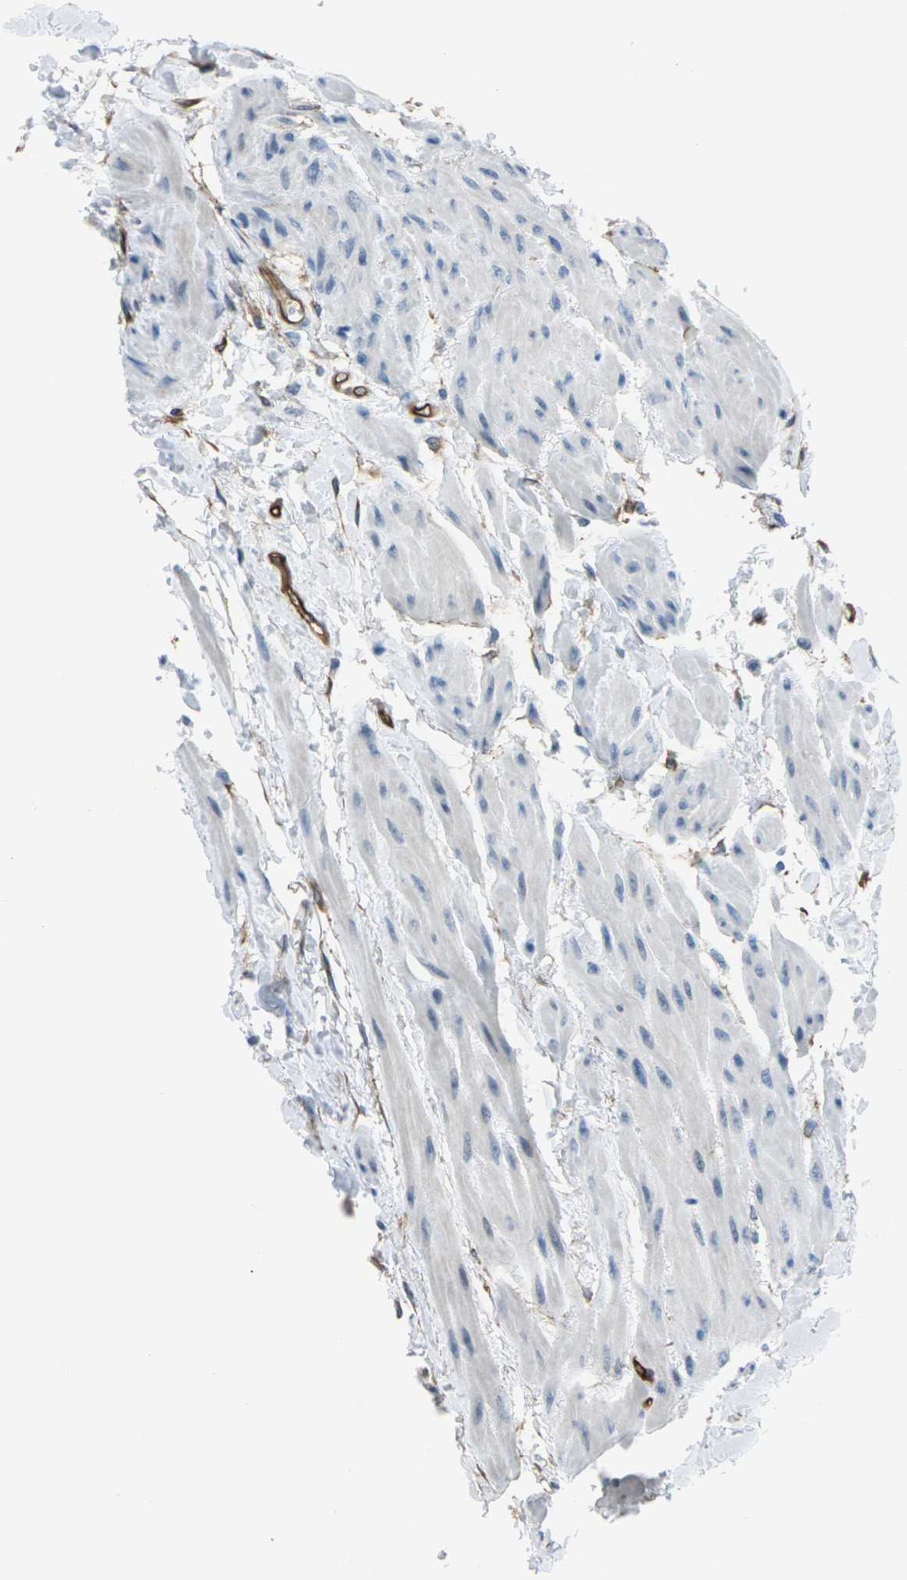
{"staining": {"intensity": "negative", "quantity": "none", "location": "none"}, "tissue": "urinary bladder", "cell_type": "Urothelial cells", "image_type": "normal", "snomed": [{"axis": "morphology", "description": "Normal tissue, NOS"}, {"axis": "topography", "description": "Urinary bladder"}], "caption": "Immunohistochemistry of benign urinary bladder exhibits no positivity in urothelial cells. (DAB (3,3'-diaminobenzidine) IHC, high magnification).", "gene": "HSPA12B", "patient": {"sex": "female", "age": 79}}